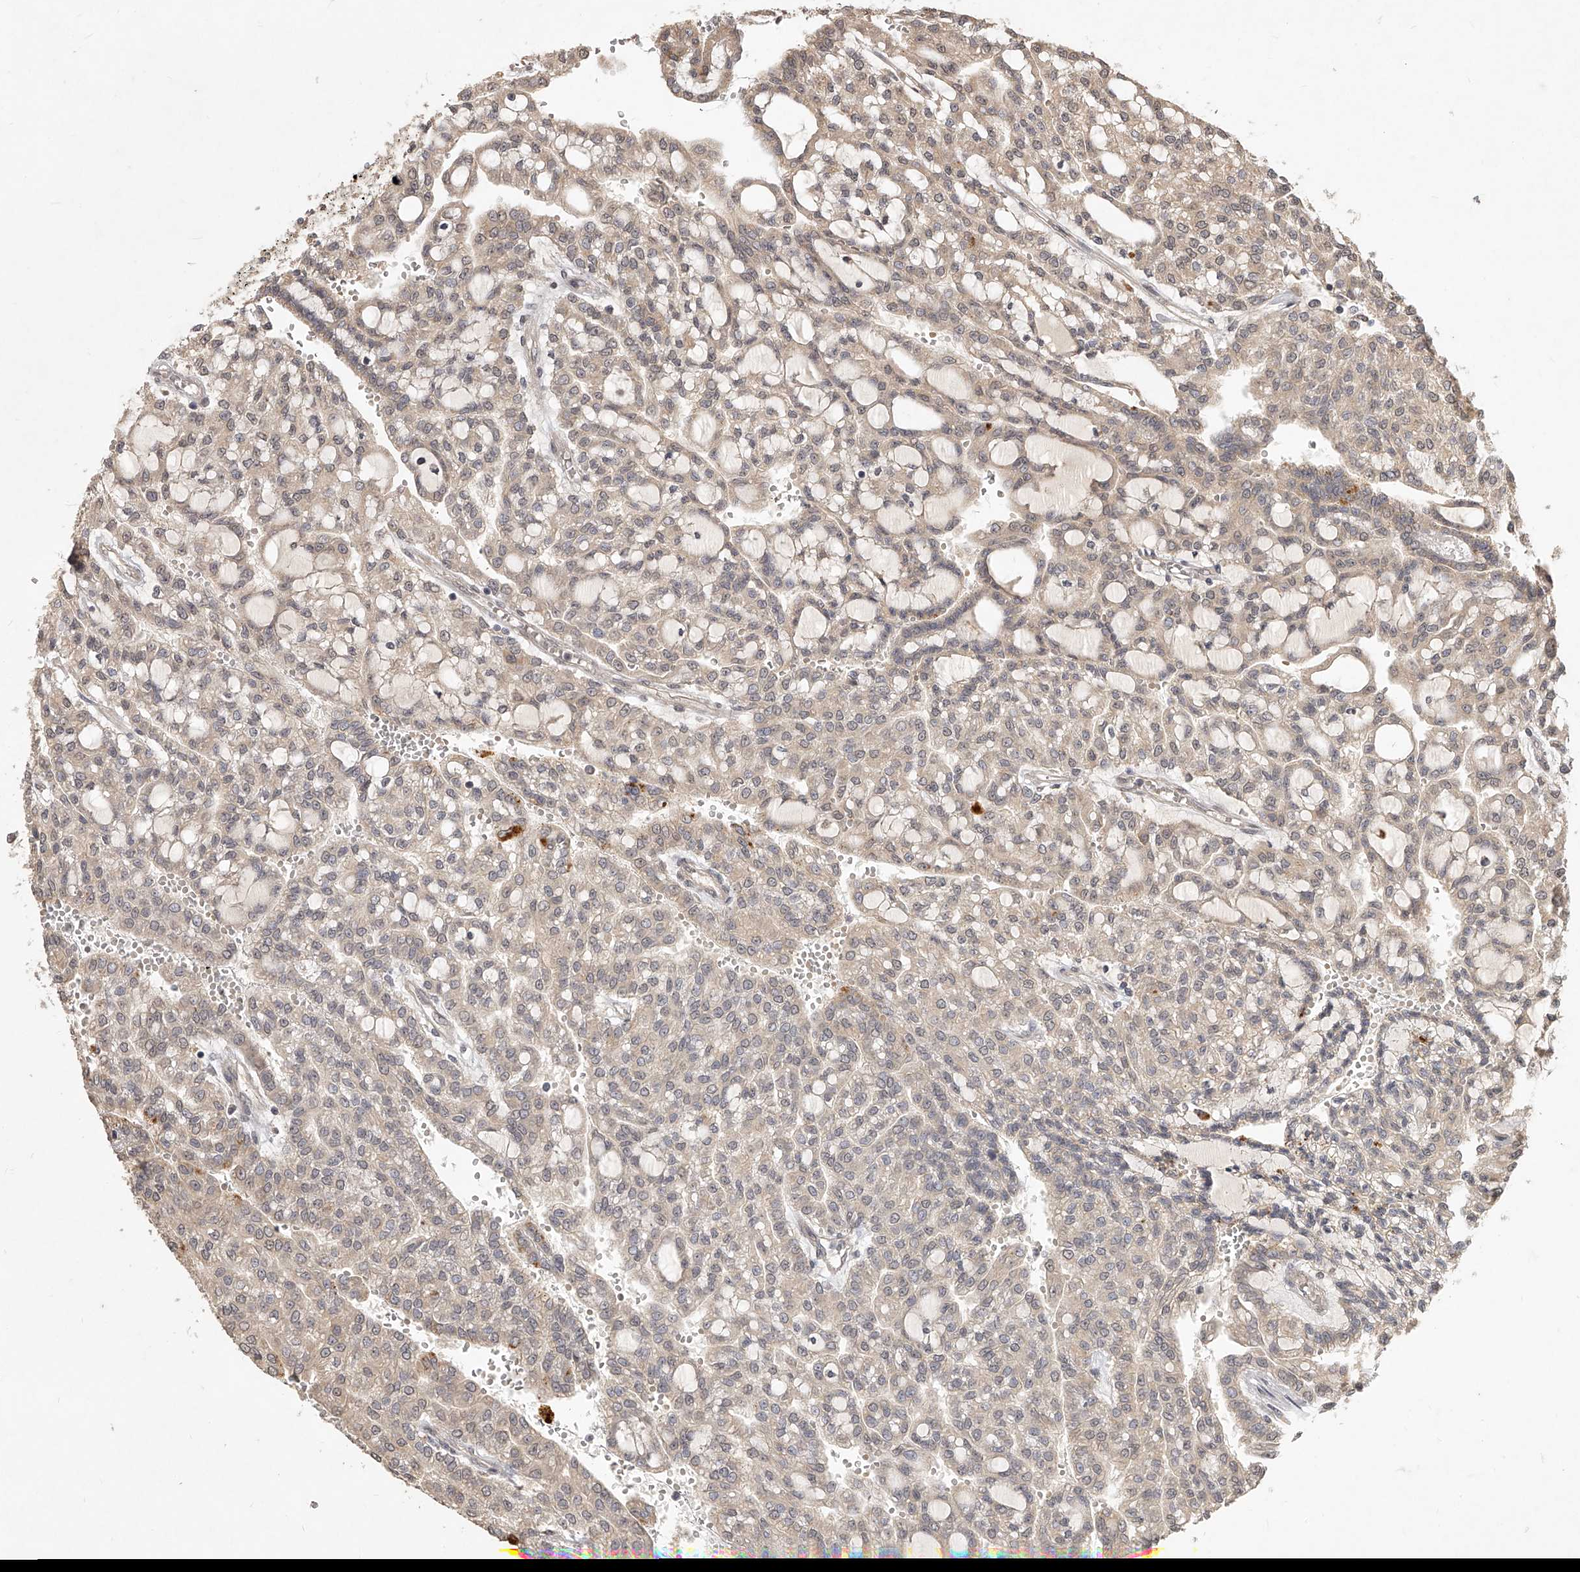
{"staining": {"intensity": "weak", "quantity": "25%-75%", "location": "cytoplasmic/membranous,nuclear"}, "tissue": "renal cancer", "cell_type": "Tumor cells", "image_type": "cancer", "snomed": [{"axis": "morphology", "description": "Adenocarcinoma, NOS"}, {"axis": "topography", "description": "Kidney"}], "caption": "An immunohistochemistry (IHC) micrograph of tumor tissue is shown. Protein staining in brown shows weak cytoplasmic/membranous and nuclear positivity in renal adenocarcinoma within tumor cells.", "gene": "SLC37A1", "patient": {"sex": "male", "age": 63}}